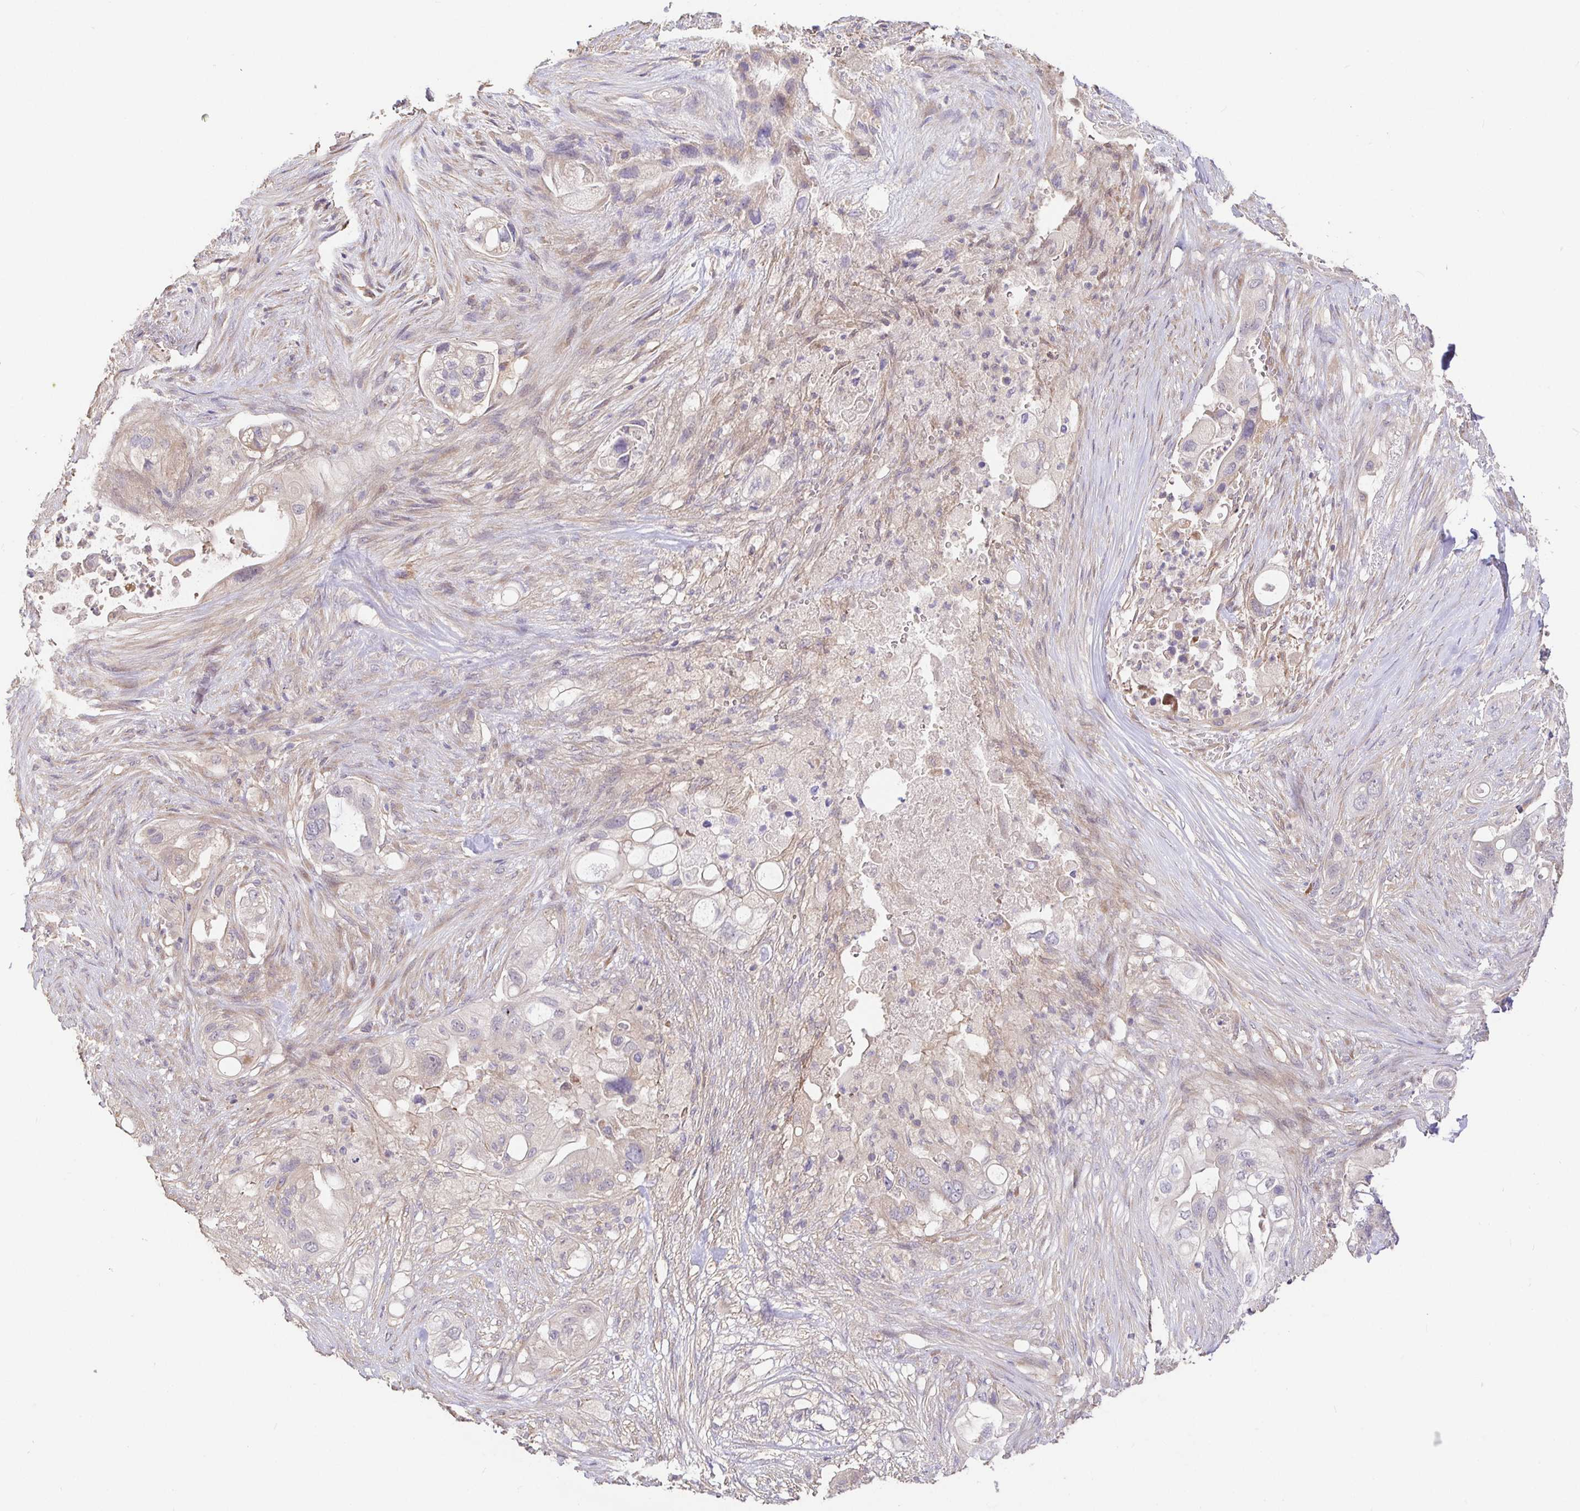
{"staining": {"intensity": "negative", "quantity": "none", "location": "none"}, "tissue": "pancreatic cancer", "cell_type": "Tumor cells", "image_type": "cancer", "snomed": [{"axis": "morphology", "description": "Adenocarcinoma, NOS"}, {"axis": "topography", "description": "Pancreas"}], "caption": "IHC of pancreatic cancer (adenocarcinoma) reveals no positivity in tumor cells.", "gene": "ZDHHC11", "patient": {"sex": "female", "age": 72}}